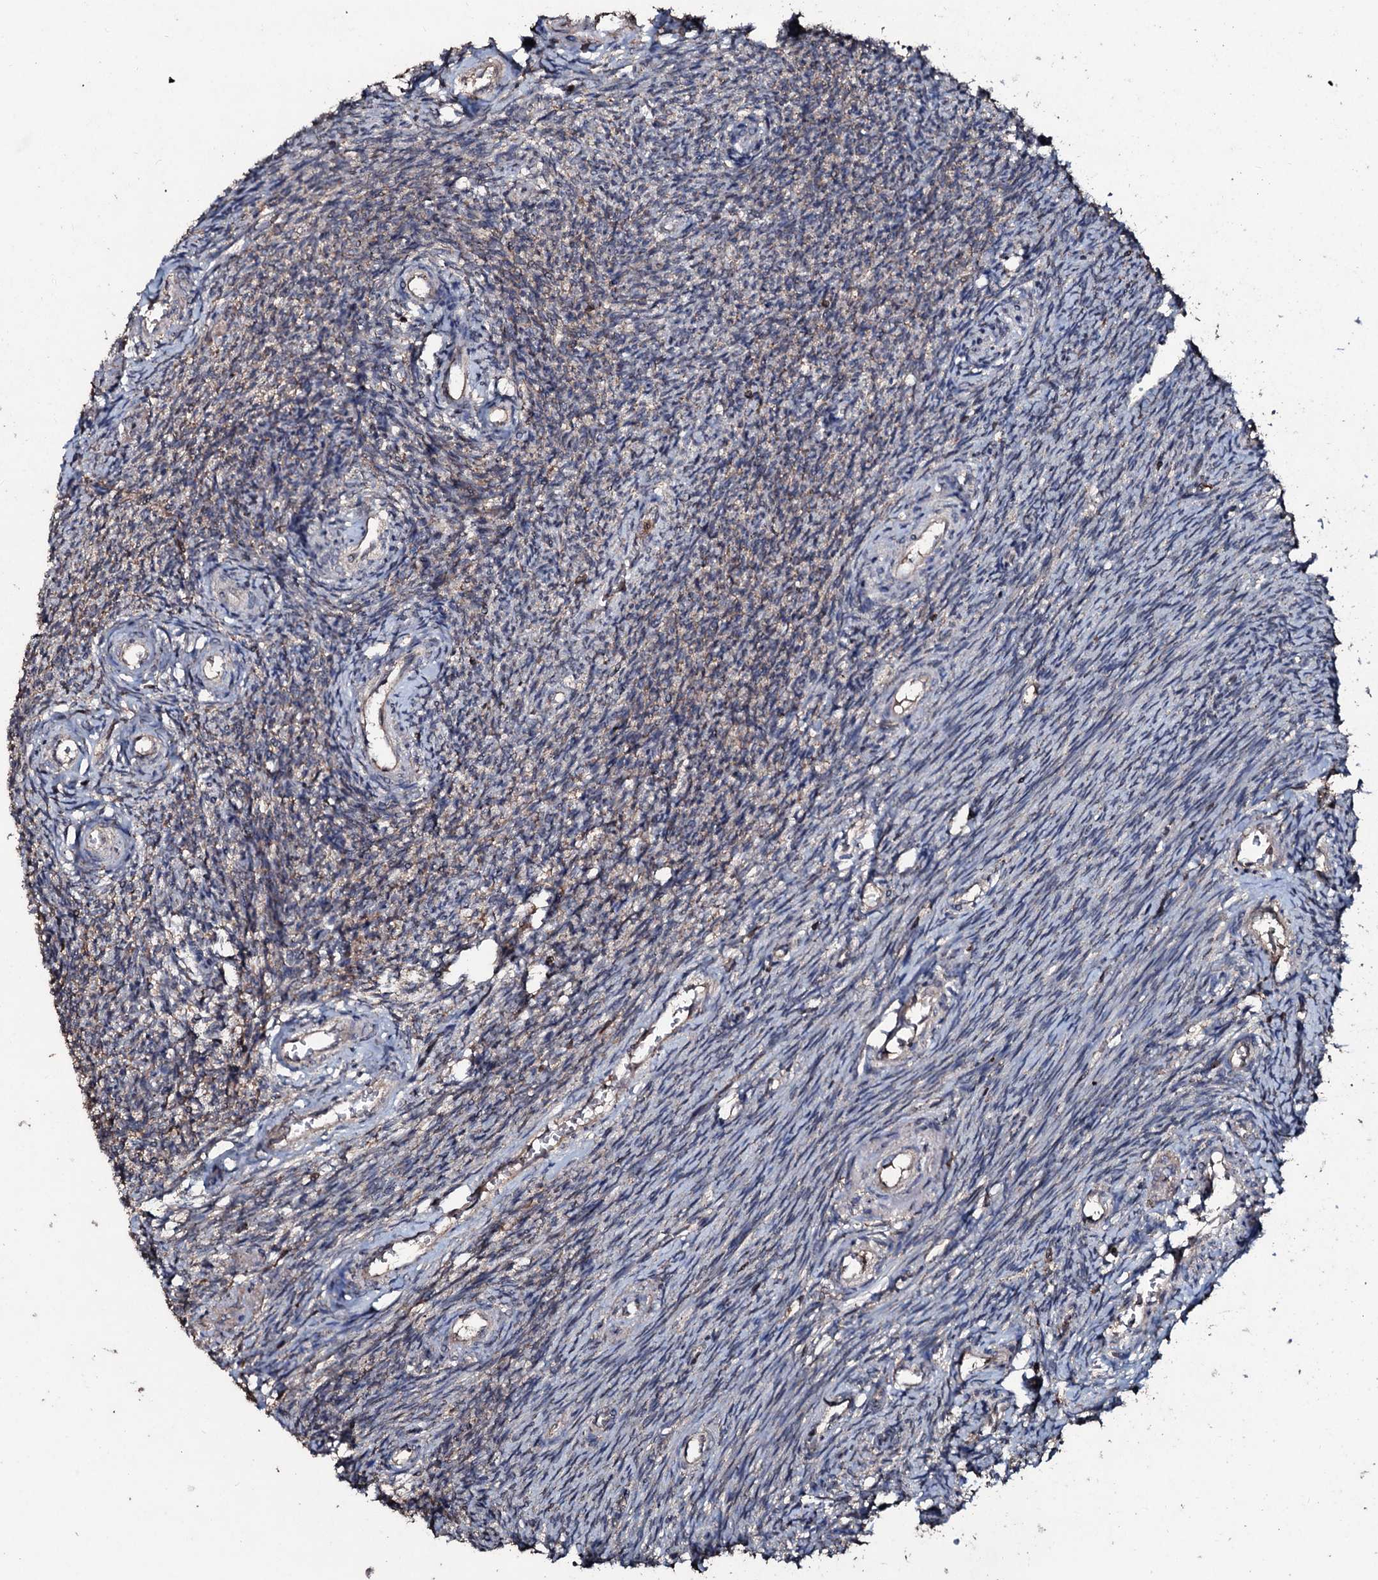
{"staining": {"intensity": "weak", "quantity": "<25%", "location": "cytoplasmic/membranous"}, "tissue": "ovary", "cell_type": "Ovarian stroma cells", "image_type": "normal", "snomed": [{"axis": "morphology", "description": "Normal tissue, NOS"}, {"axis": "topography", "description": "Ovary"}], "caption": "This is a histopathology image of immunohistochemistry (IHC) staining of unremarkable ovary, which shows no positivity in ovarian stroma cells. (Immunohistochemistry (ihc), brightfield microscopy, high magnification).", "gene": "SDHAF2", "patient": {"sex": "female", "age": 44}}